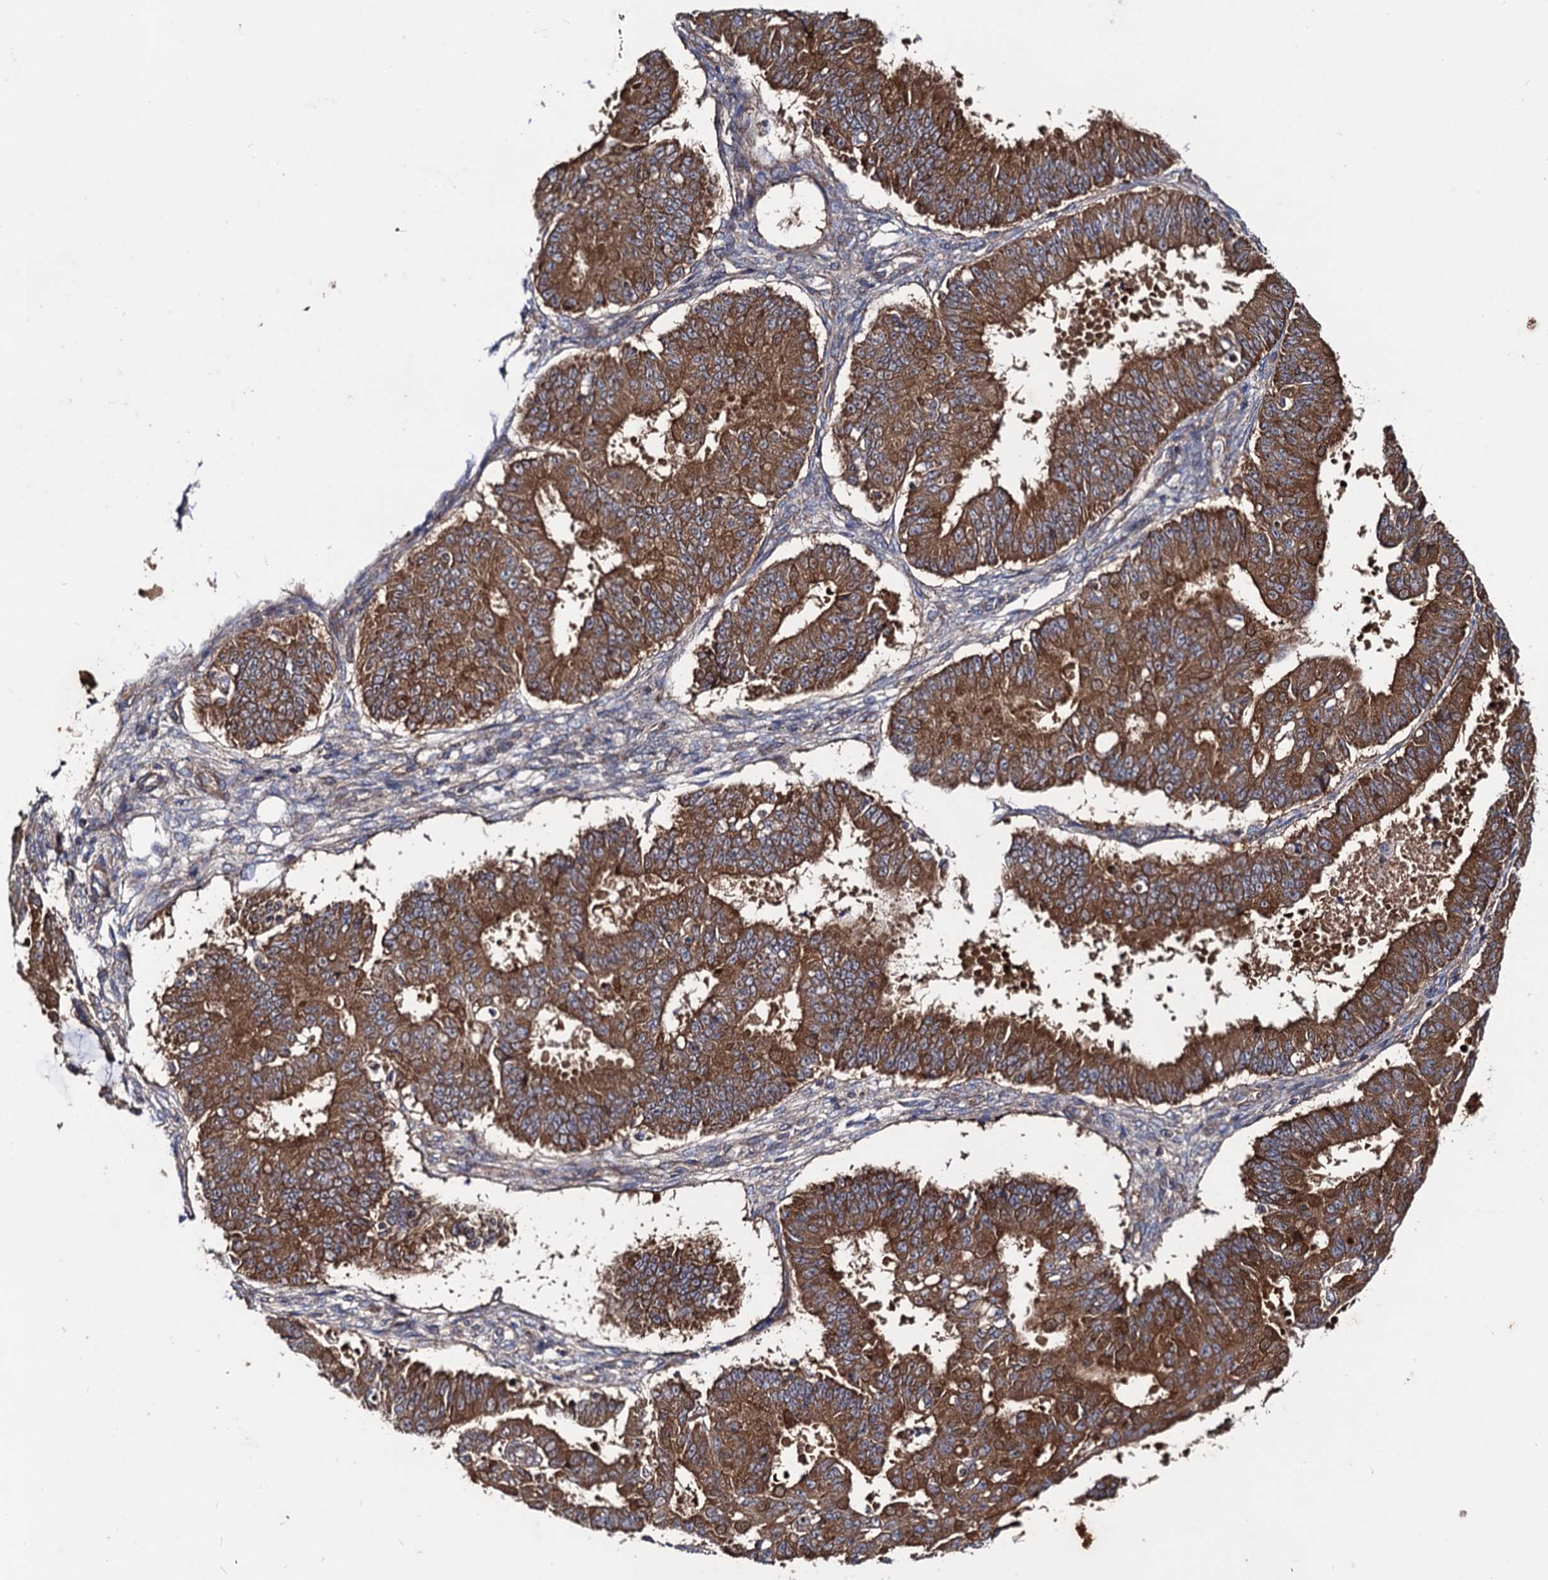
{"staining": {"intensity": "strong", "quantity": ">75%", "location": "cytoplasmic/membranous"}, "tissue": "ovarian cancer", "cell_type": "Tumor cells", "image_type": "cancer", "snomed": [{"axis": "morphology", "description": "Carcinoma, endometroid"}, {"axis": "topography", "description": "Appendix"}, {"axis": "topography", "description": "Ovary"}], "caption": "IHC micrograph of human ovarian cancer (endometroid carcinoma) stained for a protein (brown), which demonstrates high levels of strong cytoplasmic/membranous staining in approximately >75% of tumor cells.", "gene": "DYDC1", "patient": {"sex": "female", "age": 42}}